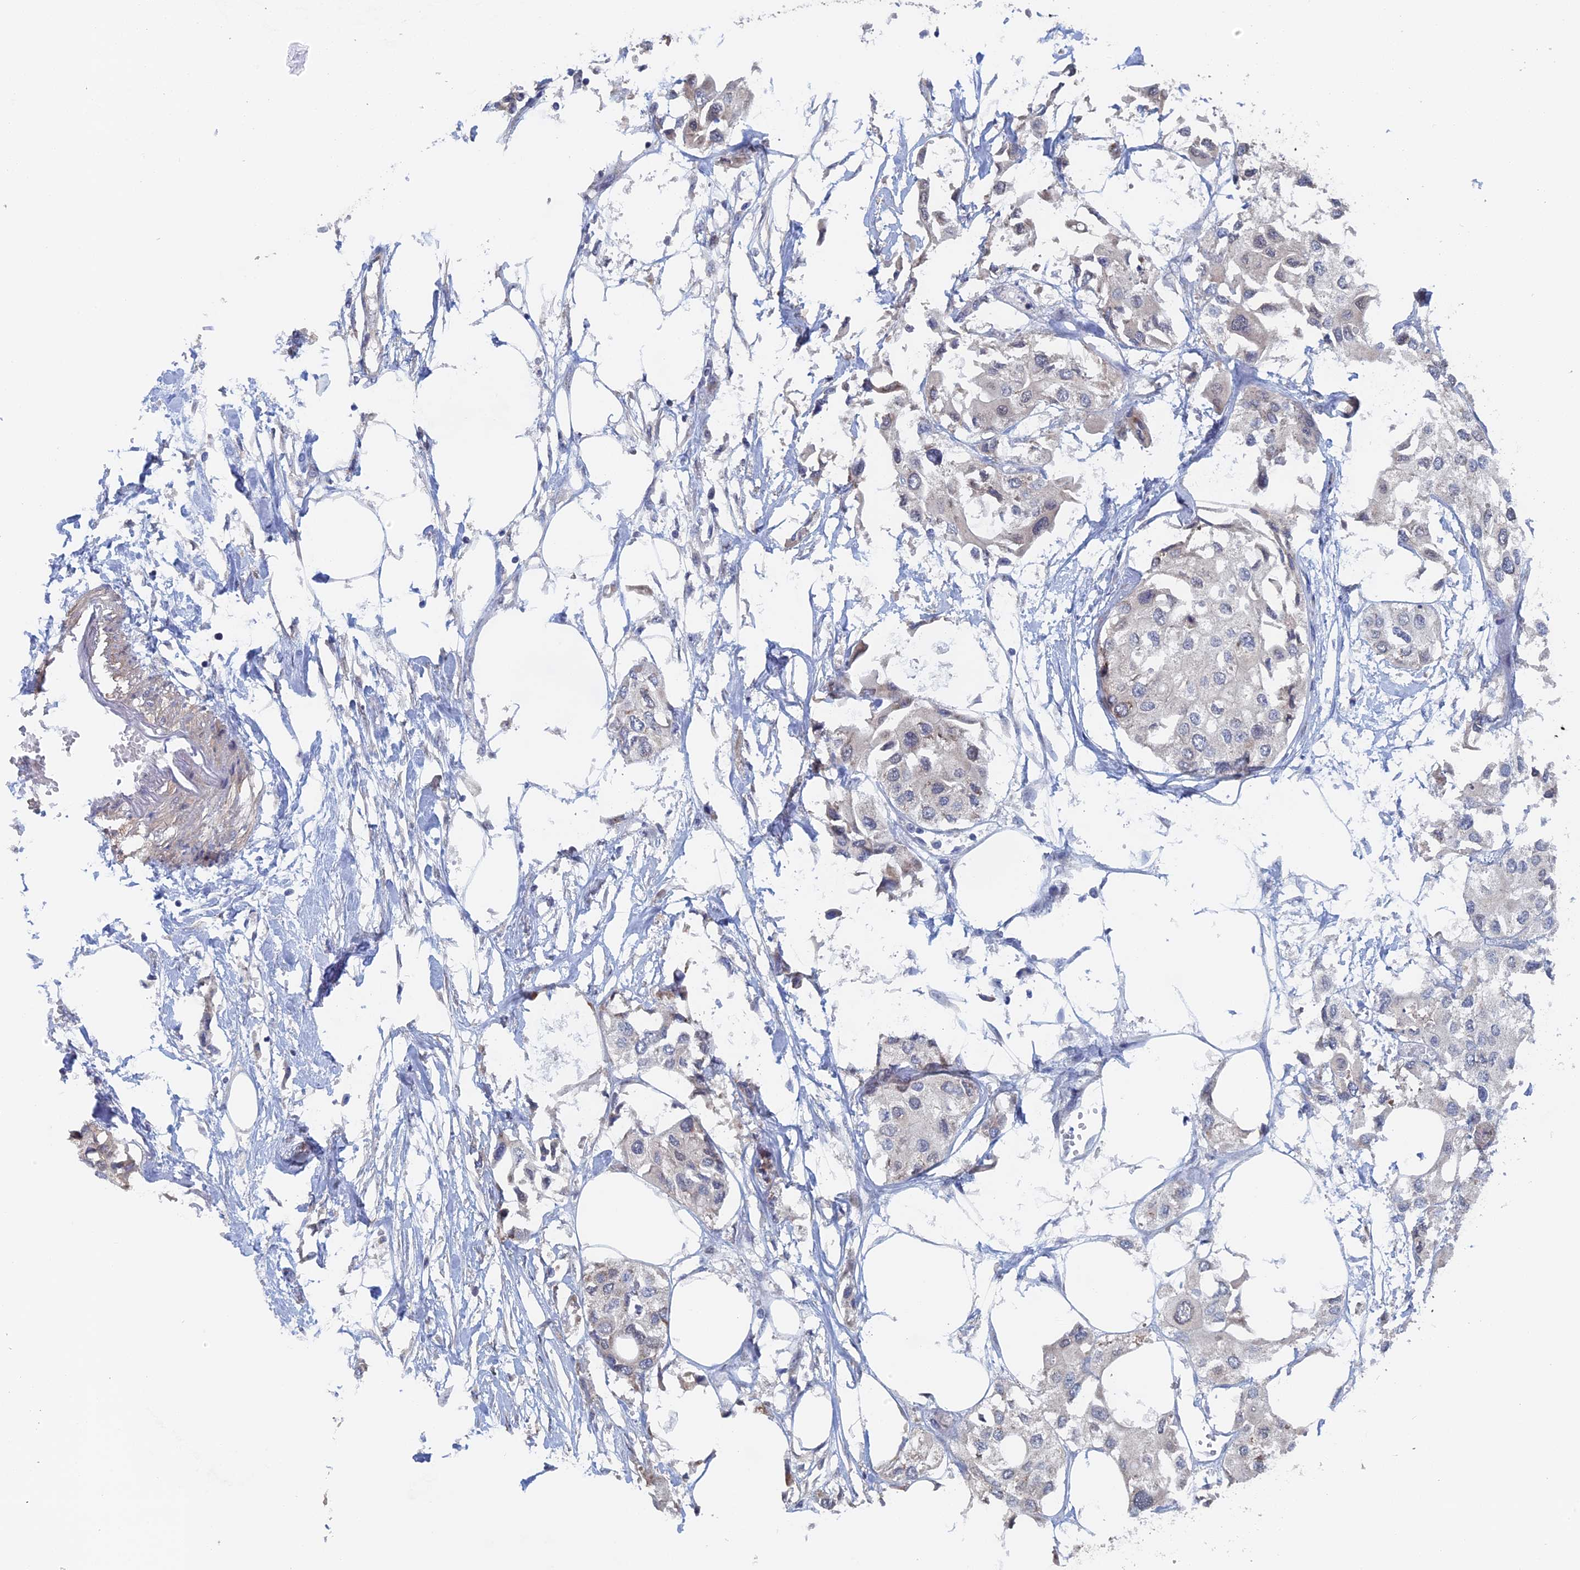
{"staining": {"intensity": "negative", "quantity": "none", "location": "none"}, "tissue": "urothelial cancer", "cell_type": "Tumor cells", "image_type": "cancer", "snomed": [{"axis": "morphology", "description": "Urothelial carcinoma, High grade"}, {"axis": "topography", "description": "Urinary bladder"}], "caption": "A high-resolution histopathology image shows IHC staining of urothelial carcinoma (high-grade), which exhibits no significant staining in tumor cells. Nuclei are stained in blue.", "gene": "ELOVL6", "patient": {"sex": "male", "age": 64}}